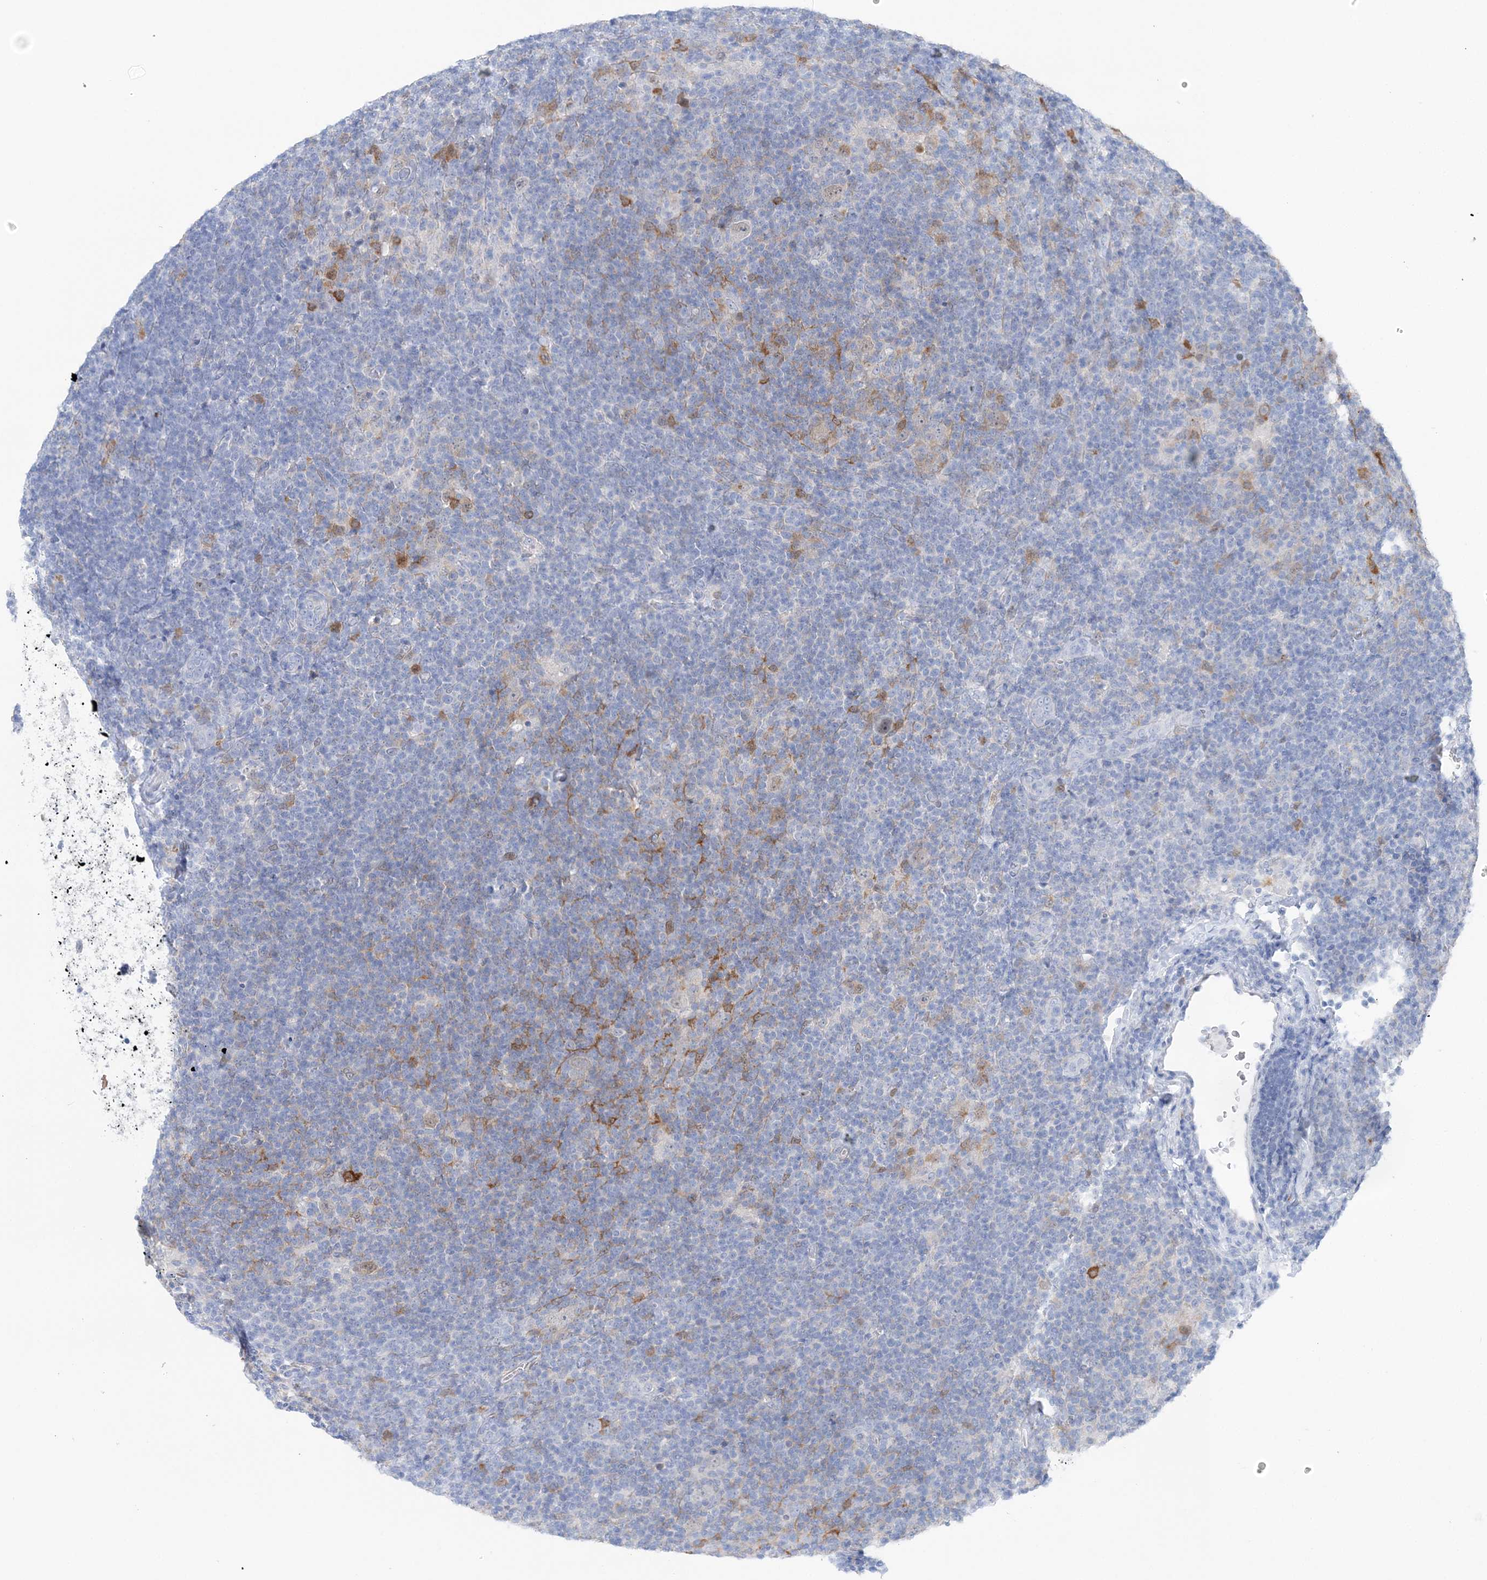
{"staining": {"intensity": "negative", "quantity": "none", "location": "none"}, "tissue": "lymphoma", "cell_type": "Tumor cells", "image_type": "cancer", "snomed": [{"axis": "morphology", "description": "Hodgkin's disease, NOS"}, {"axis": "topography", "description": "Lymph node"}], "caption": "Human Hodgkin's disease stained for a protein using IHC exhibits no expression in tumor cells.", "gene": "HMGCS1", "patient": {"sex": "female", "age": 57}}